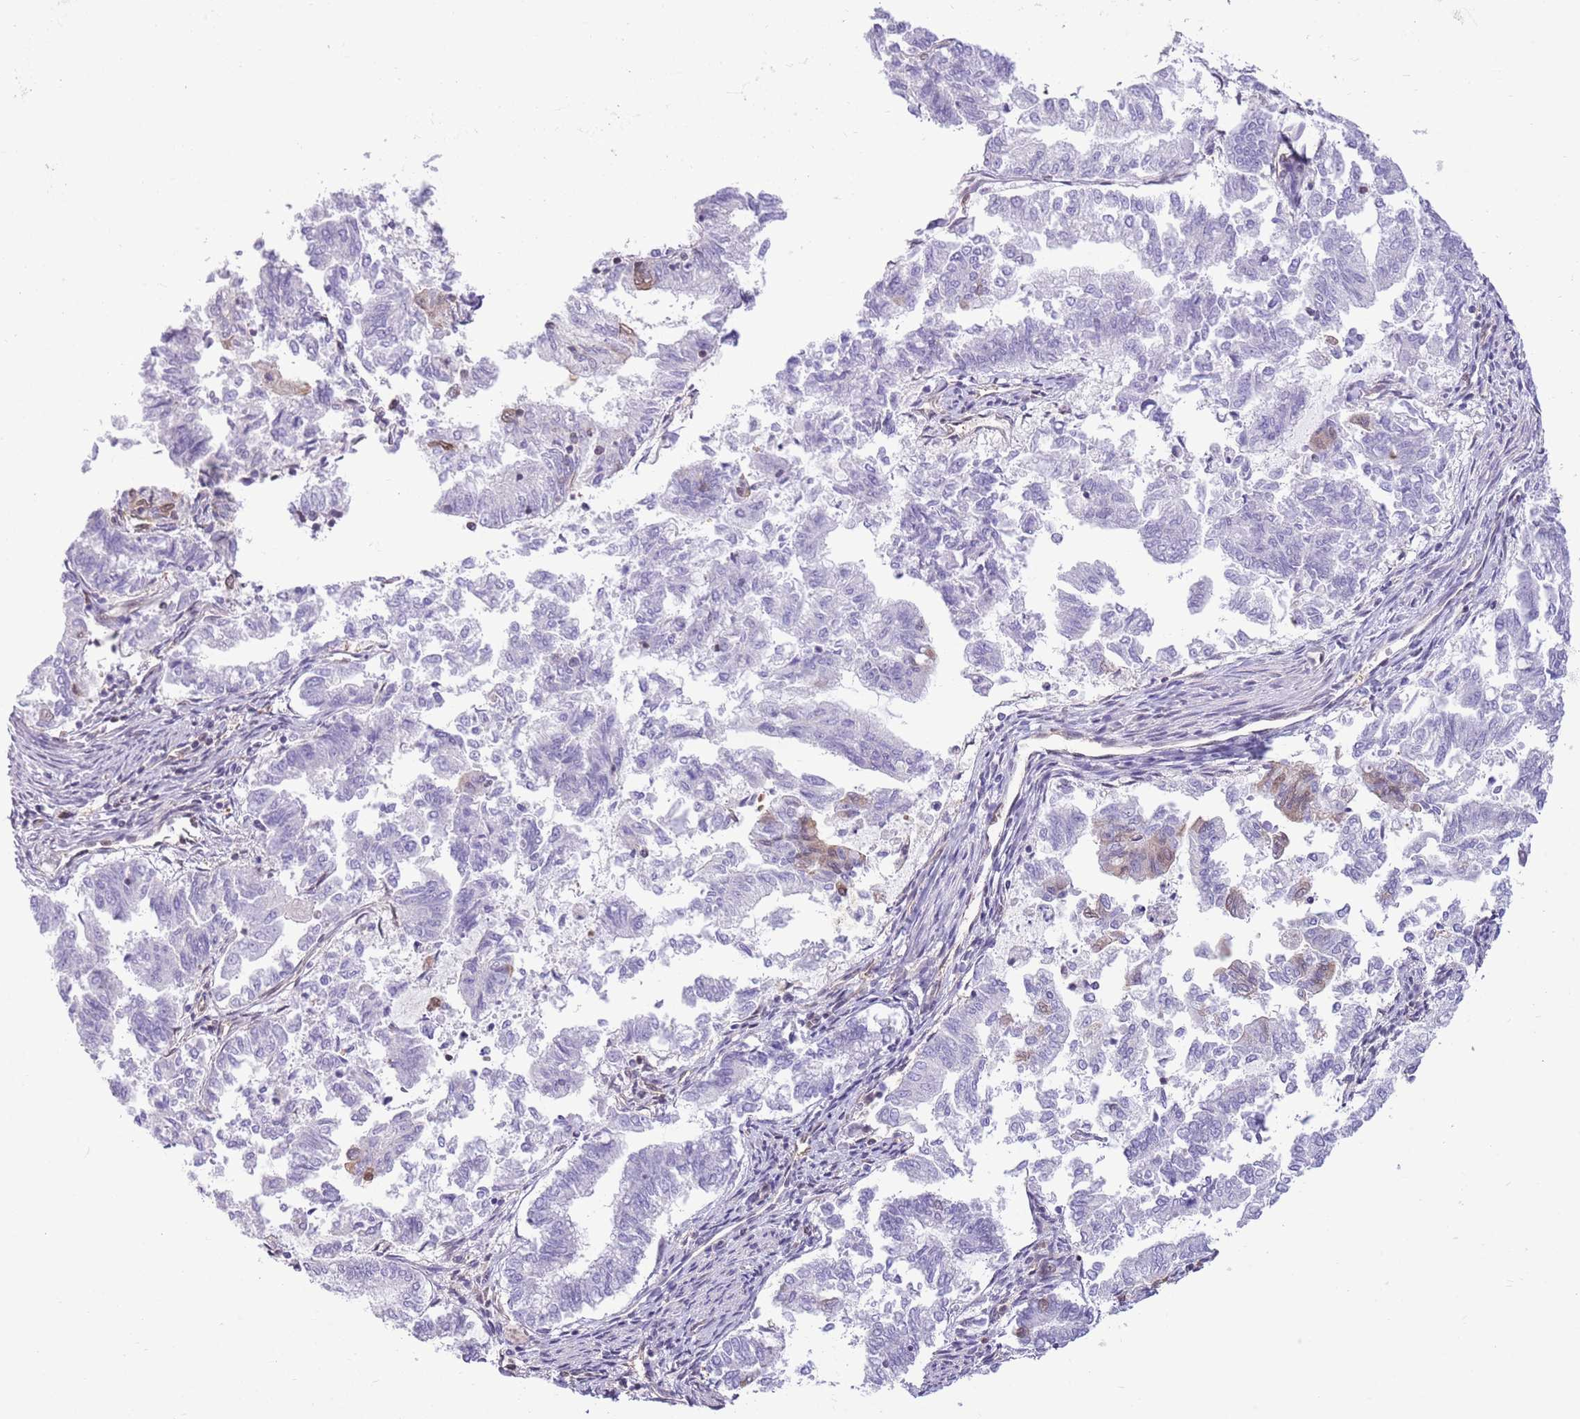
{"staining": {"intensity": "negative", "quantity": "none", "location": "none"}, "tissue": "endometrial cancer", "cell_type": "Tumor cells", "image_type": "cancer", "snomed": [{"axis": "morphology", "description": "Adenocarcinoma, NOS"}, {"axis": "topography", "description": "Endometrium"}], "caption": "Human adenocarcinoma (endometrial) stained for a protein using immunohistochemistry (IHC) displays no positivity in tumor cells.", "gene": "NSFL1C", "patient": {"sex": "female", "age": 79}}